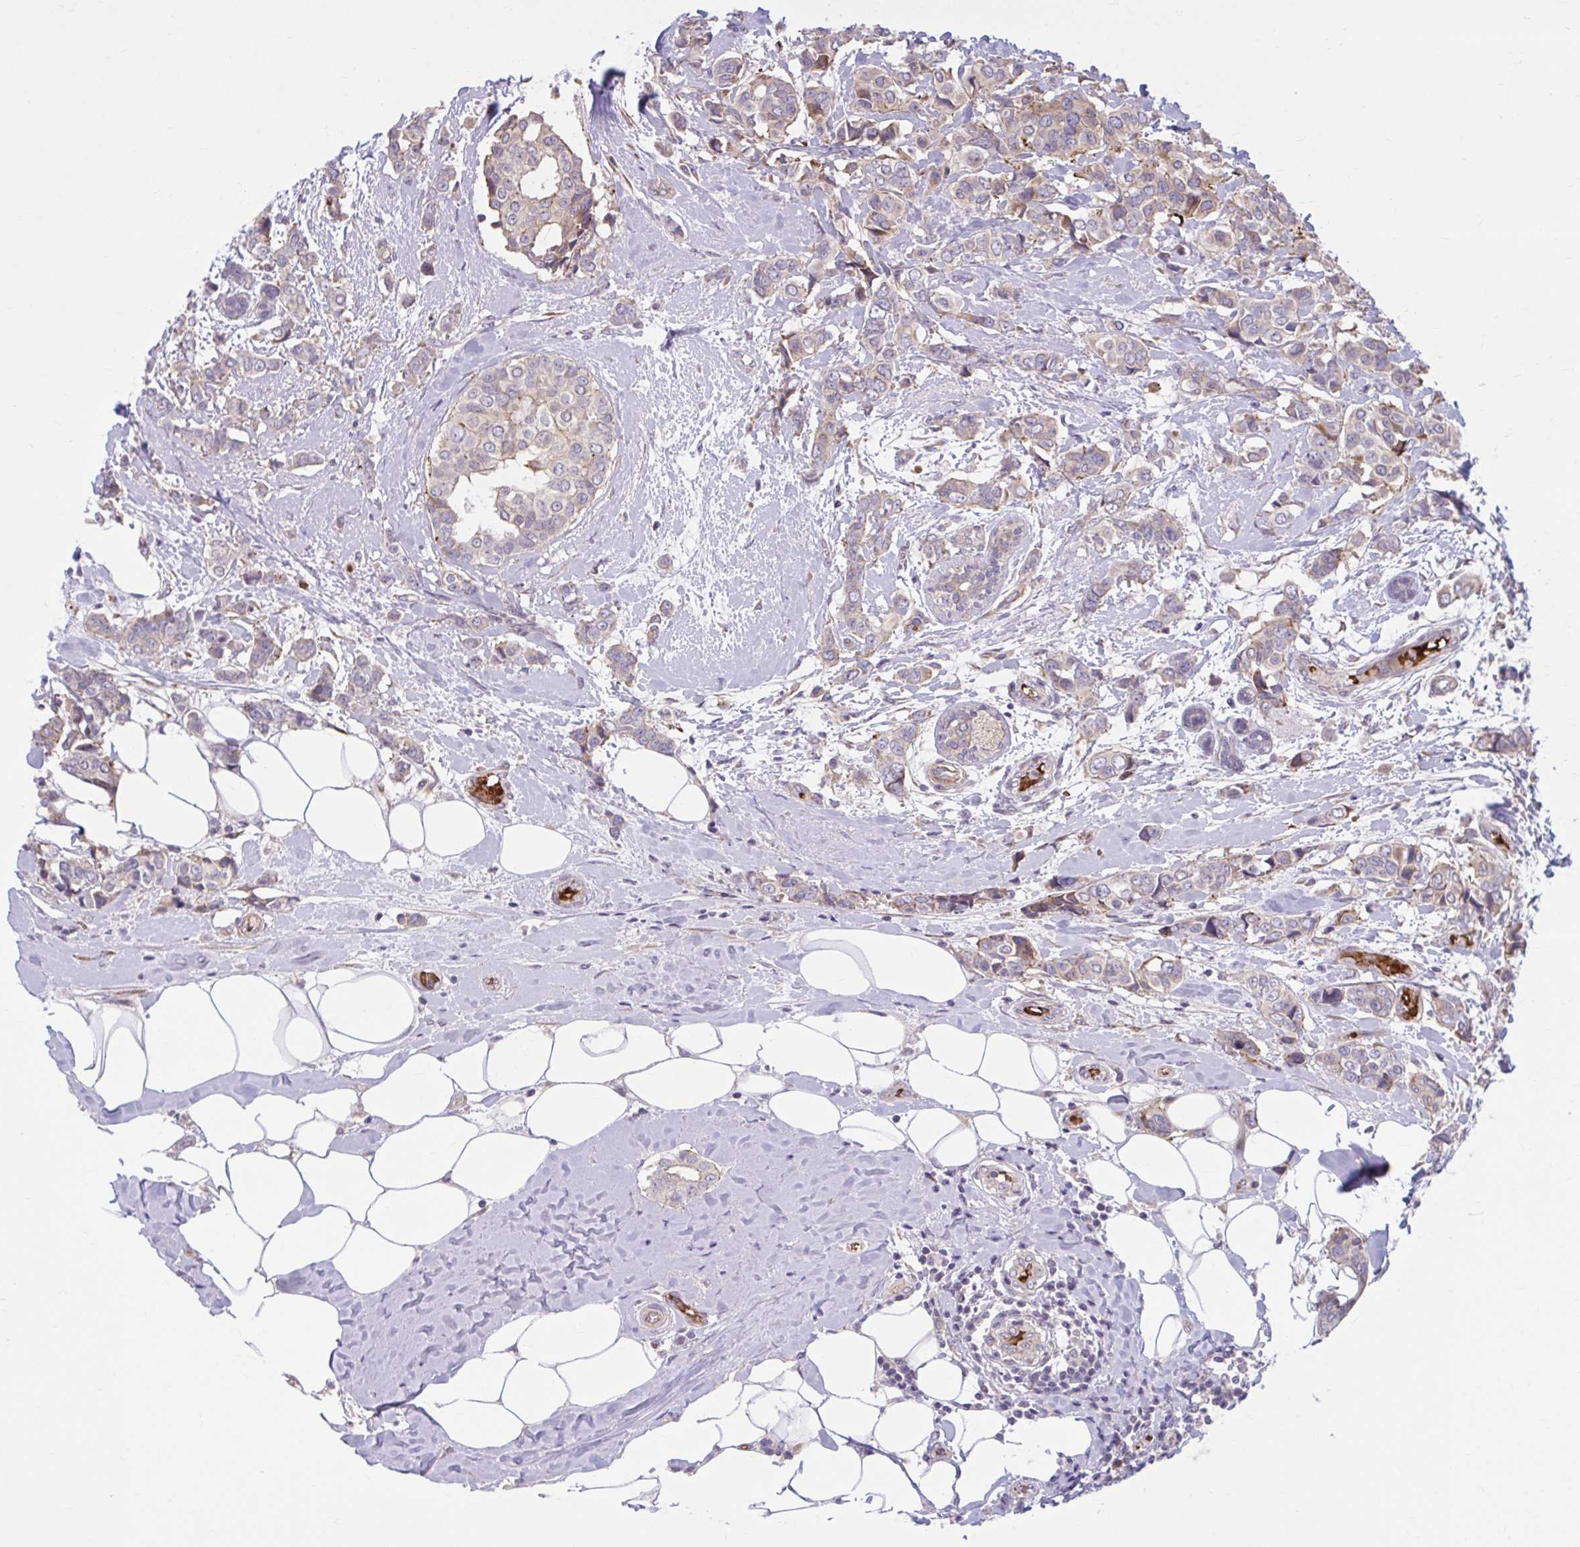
{"staining": {"intensity": "negative", "quantity": "none", "location": "none"}, "tissue": "breast cancer", "cell_type": "Tumor cells", "image_type": "cancer", "snomed": [{"axis": "morphology", "description": "Lobular carcinoma"}, {"axis": "topography", "description": "Breast"}], "caption": "Immunohistochemistry (IHC) of breast lobular carcinoma displays no expression in tumor cells. (DAB (3,3'-diaminobenzidine) immunohistochemistry (IHC) visualized using brightfield microscopy, high magnification).", "gene": "SNF8", "patient": {"sex": "female", "age": 51}}